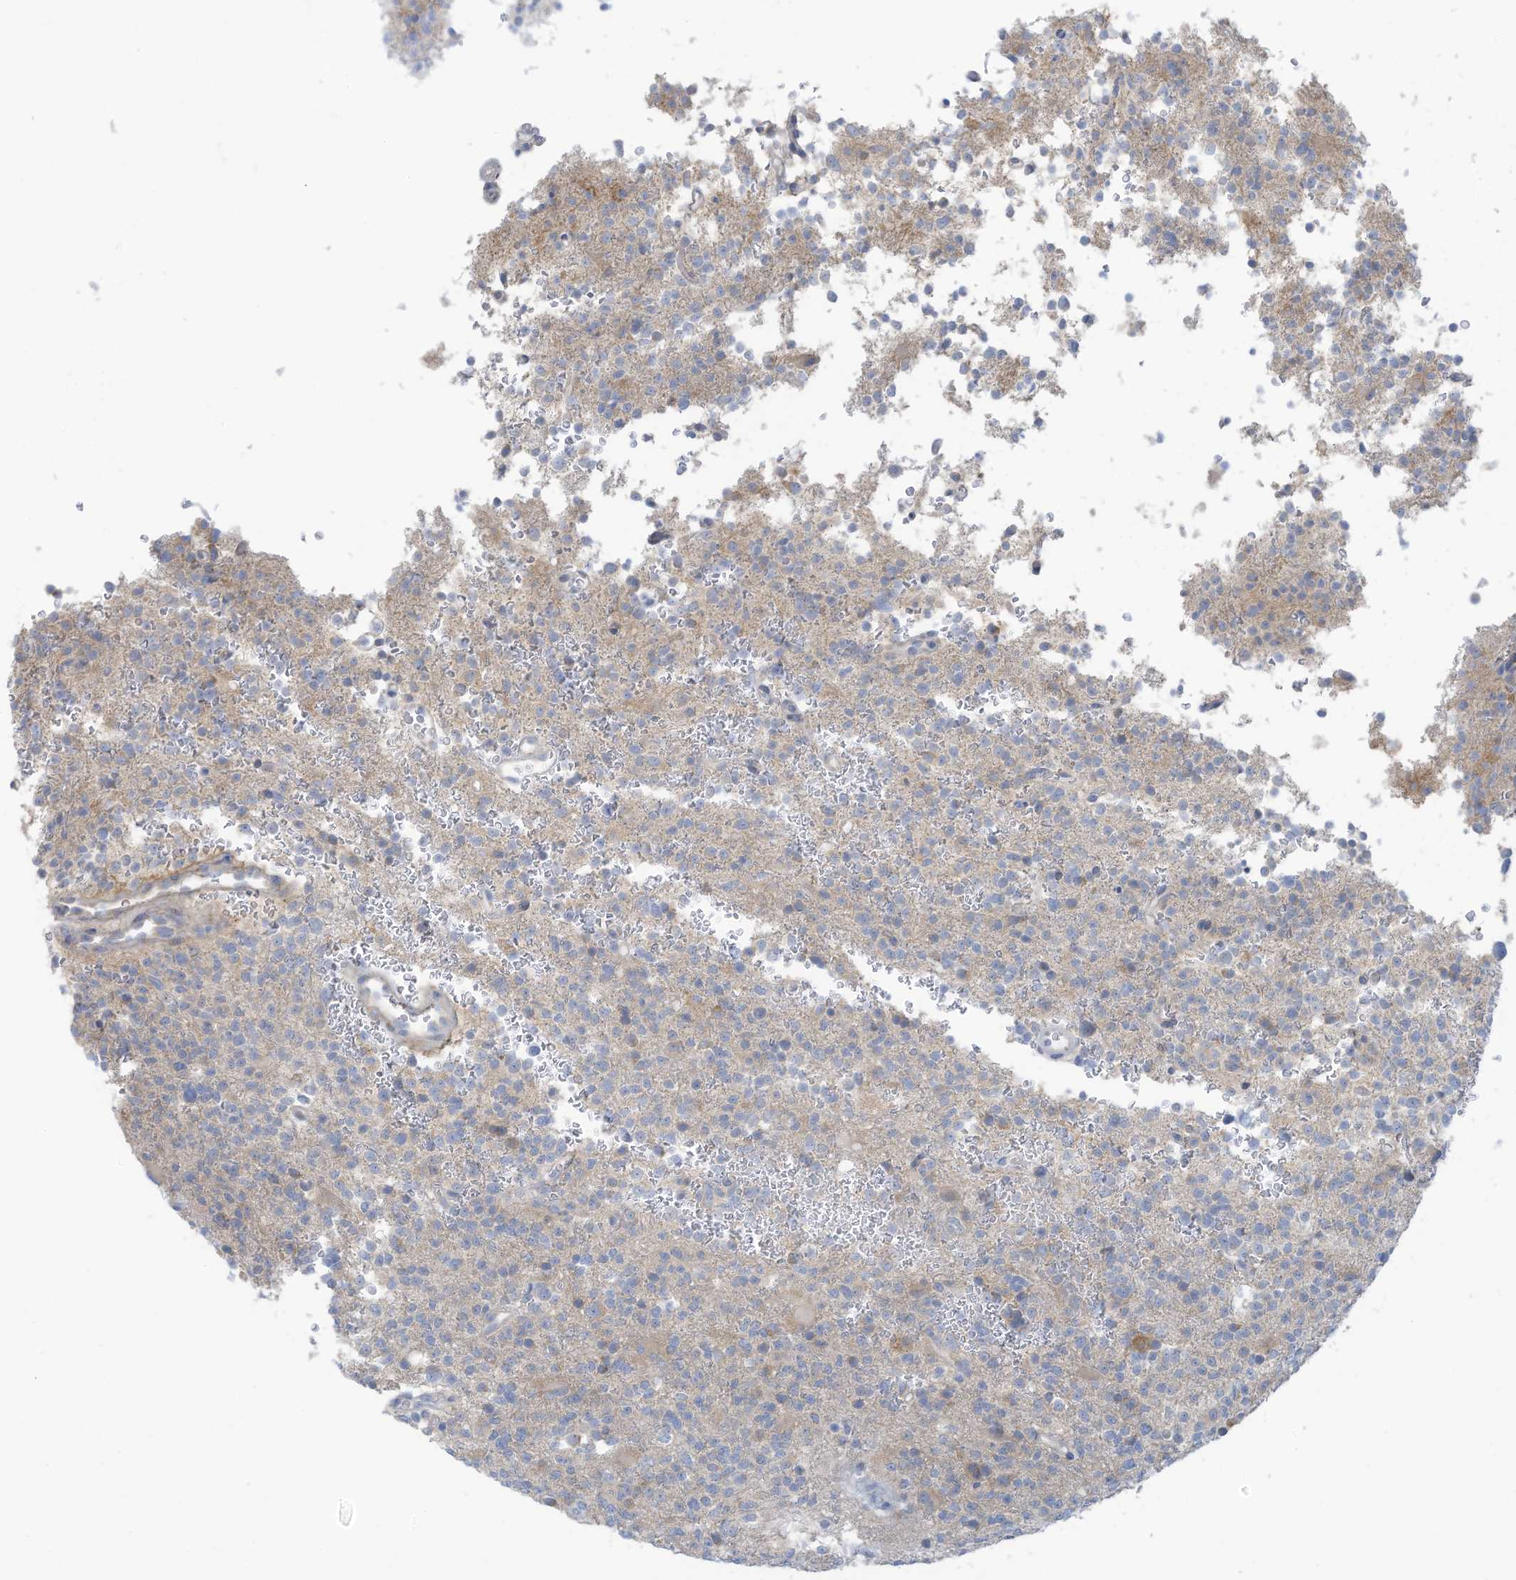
{"staining": {"intensity": "negative", "quantity": "none", "location": "none"}, "tissue": "glioma", "cell_type": "Tumor cells", "image_type": "cancer", "snomed": [{"axis": "morphology", "description": "Glioma, malignant, High grade"}, {"axis": "topography", "description": "Brain"}], "caption": "Photomicrograph shows no protein staining in tumor cells of glioma tissue. Brightfield microscopy of IHC stained with DAB (brown) and hematoxylin (blue), captured at high magnification.", "gene": "TRMT2B", "patient": {"sex": "female", "age": 62}}